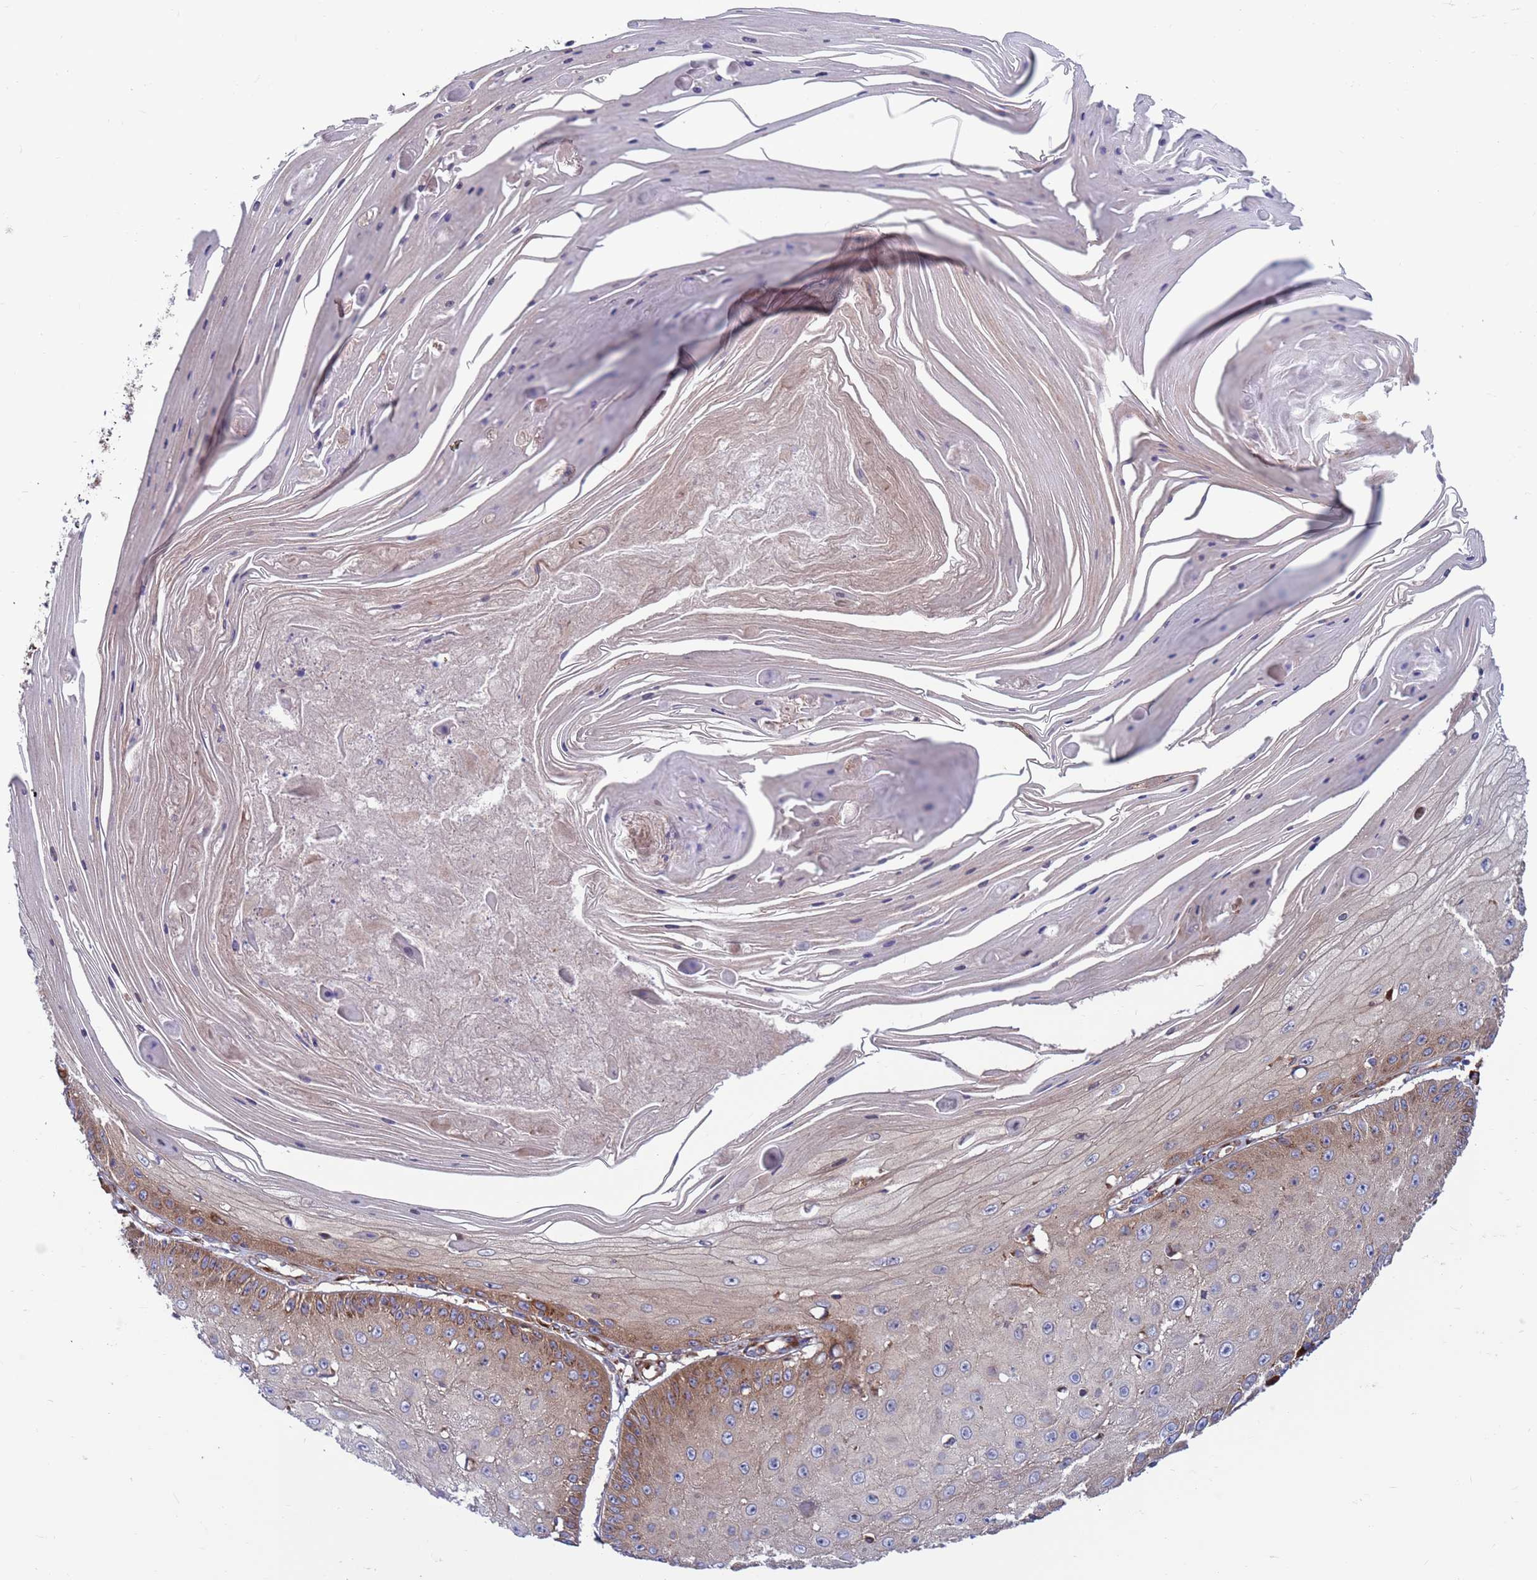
{"staining": {"intensity": "moderate", "quantity": "25%-75%", "location": "cytoplasmic/membranous"}, "tissue": "skin cancer", "cell_type": "Tumor cells", "image_type": "cancer", "snomed": [{"axis": "morphology", "description": "Squamous cell carcinoma, NOS"}, {"axis": "topography", "description": "Skin"}], "caption": "Immunohistochemistry (IHC) image of human skin cancer (squamous cell carcinoma) stained for a protein (brown), which shows medium levels of moderate cytoplasmic/membranous staining in about 25%-75% of tumor cells.", "gene": "ZC3HAV1", "patient": {"sex": "male", "age": 70}}